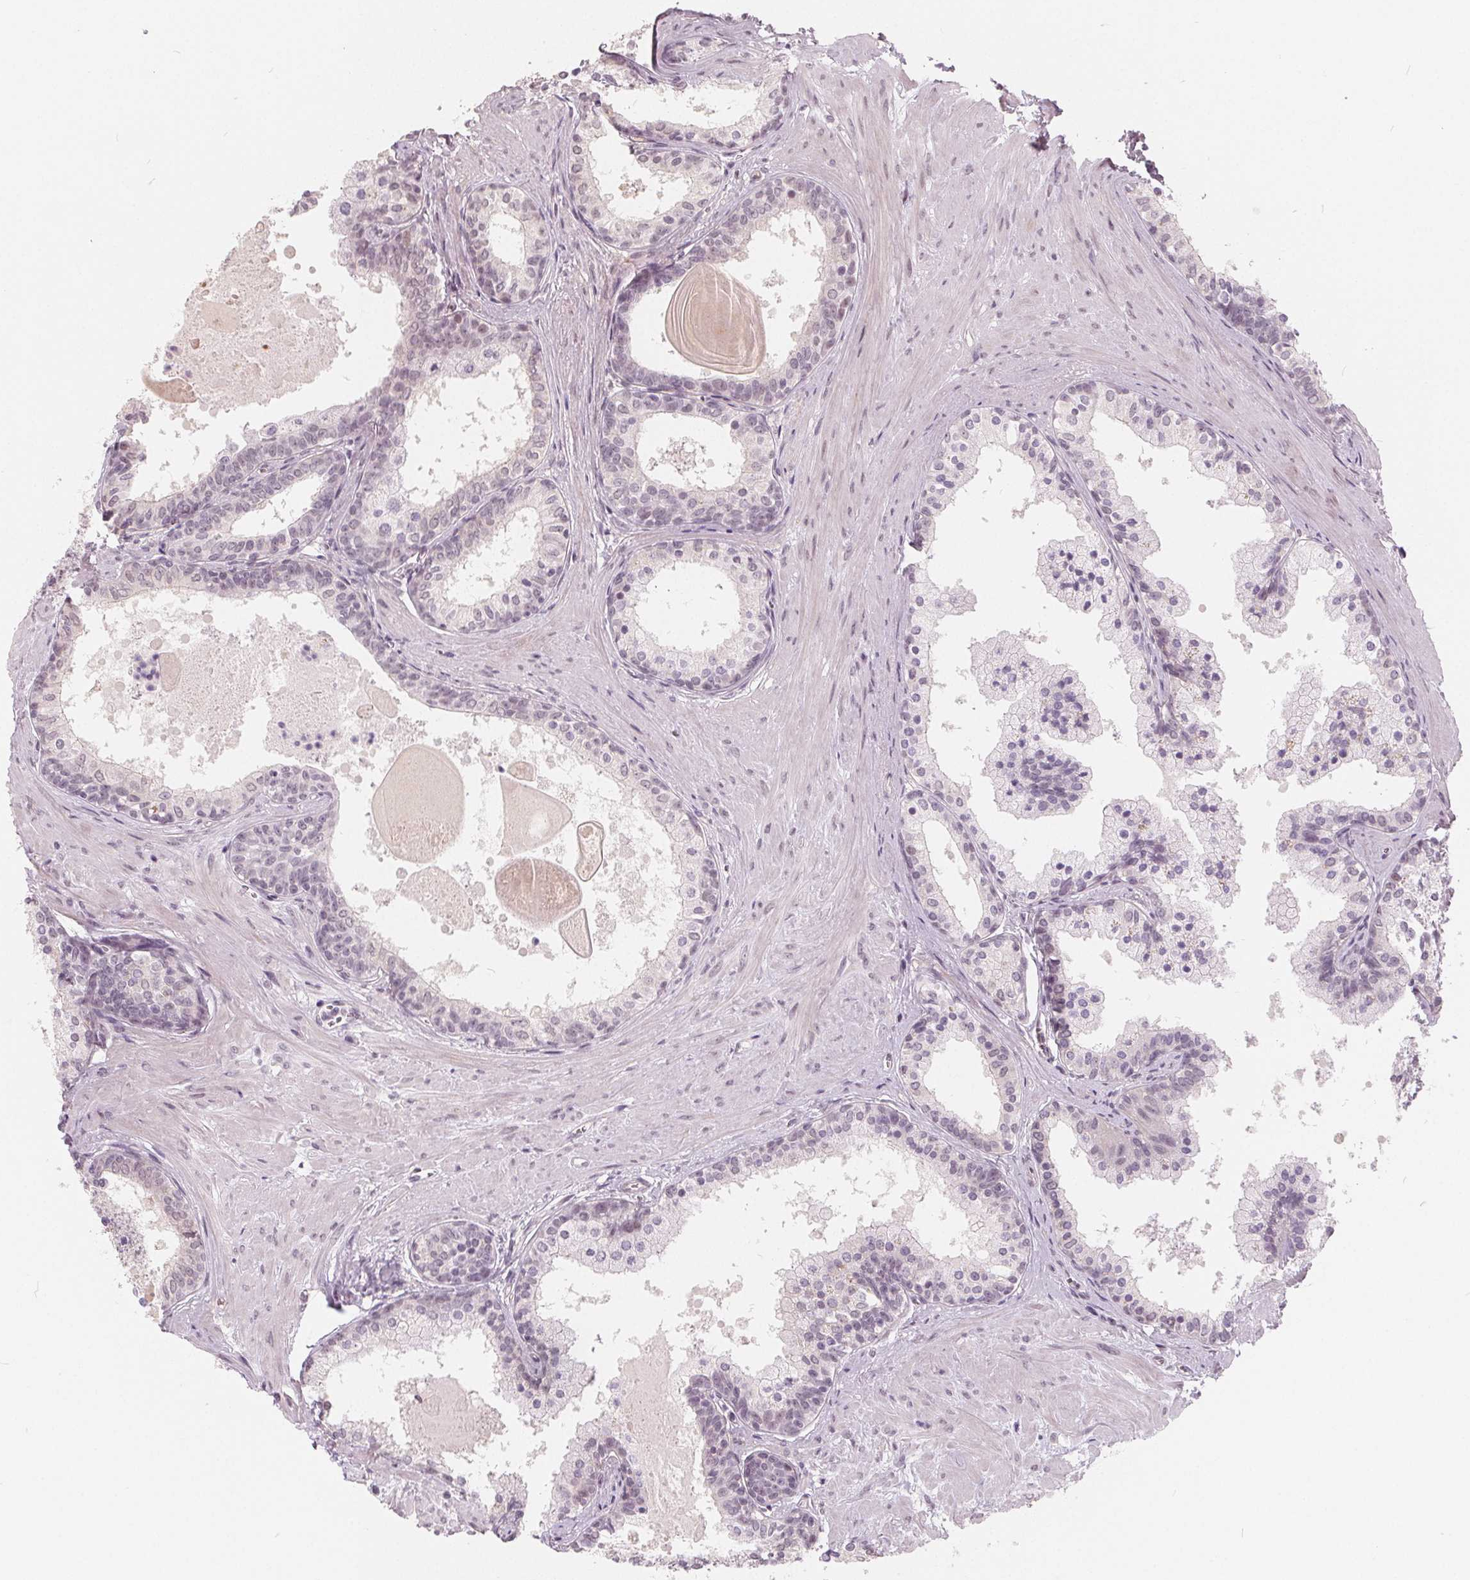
{"staining": {"intensity": "negative", "quantity": "none", "location": "none"}, "tissue": "prostate", "cell_type": "Glandular cells", "image_type": "normal", "snomed": [{"axis": "morphology", "description": "Normal tissue, NOS"}, {"axis": "topography", "description": "Prostate"}], "caption": "Immunohistochemical staining of normal human prostate demonstrates no significant staining in glandular cells.", "gene": "NUP210L", "patient": {"sex": "male", "age": 61}}